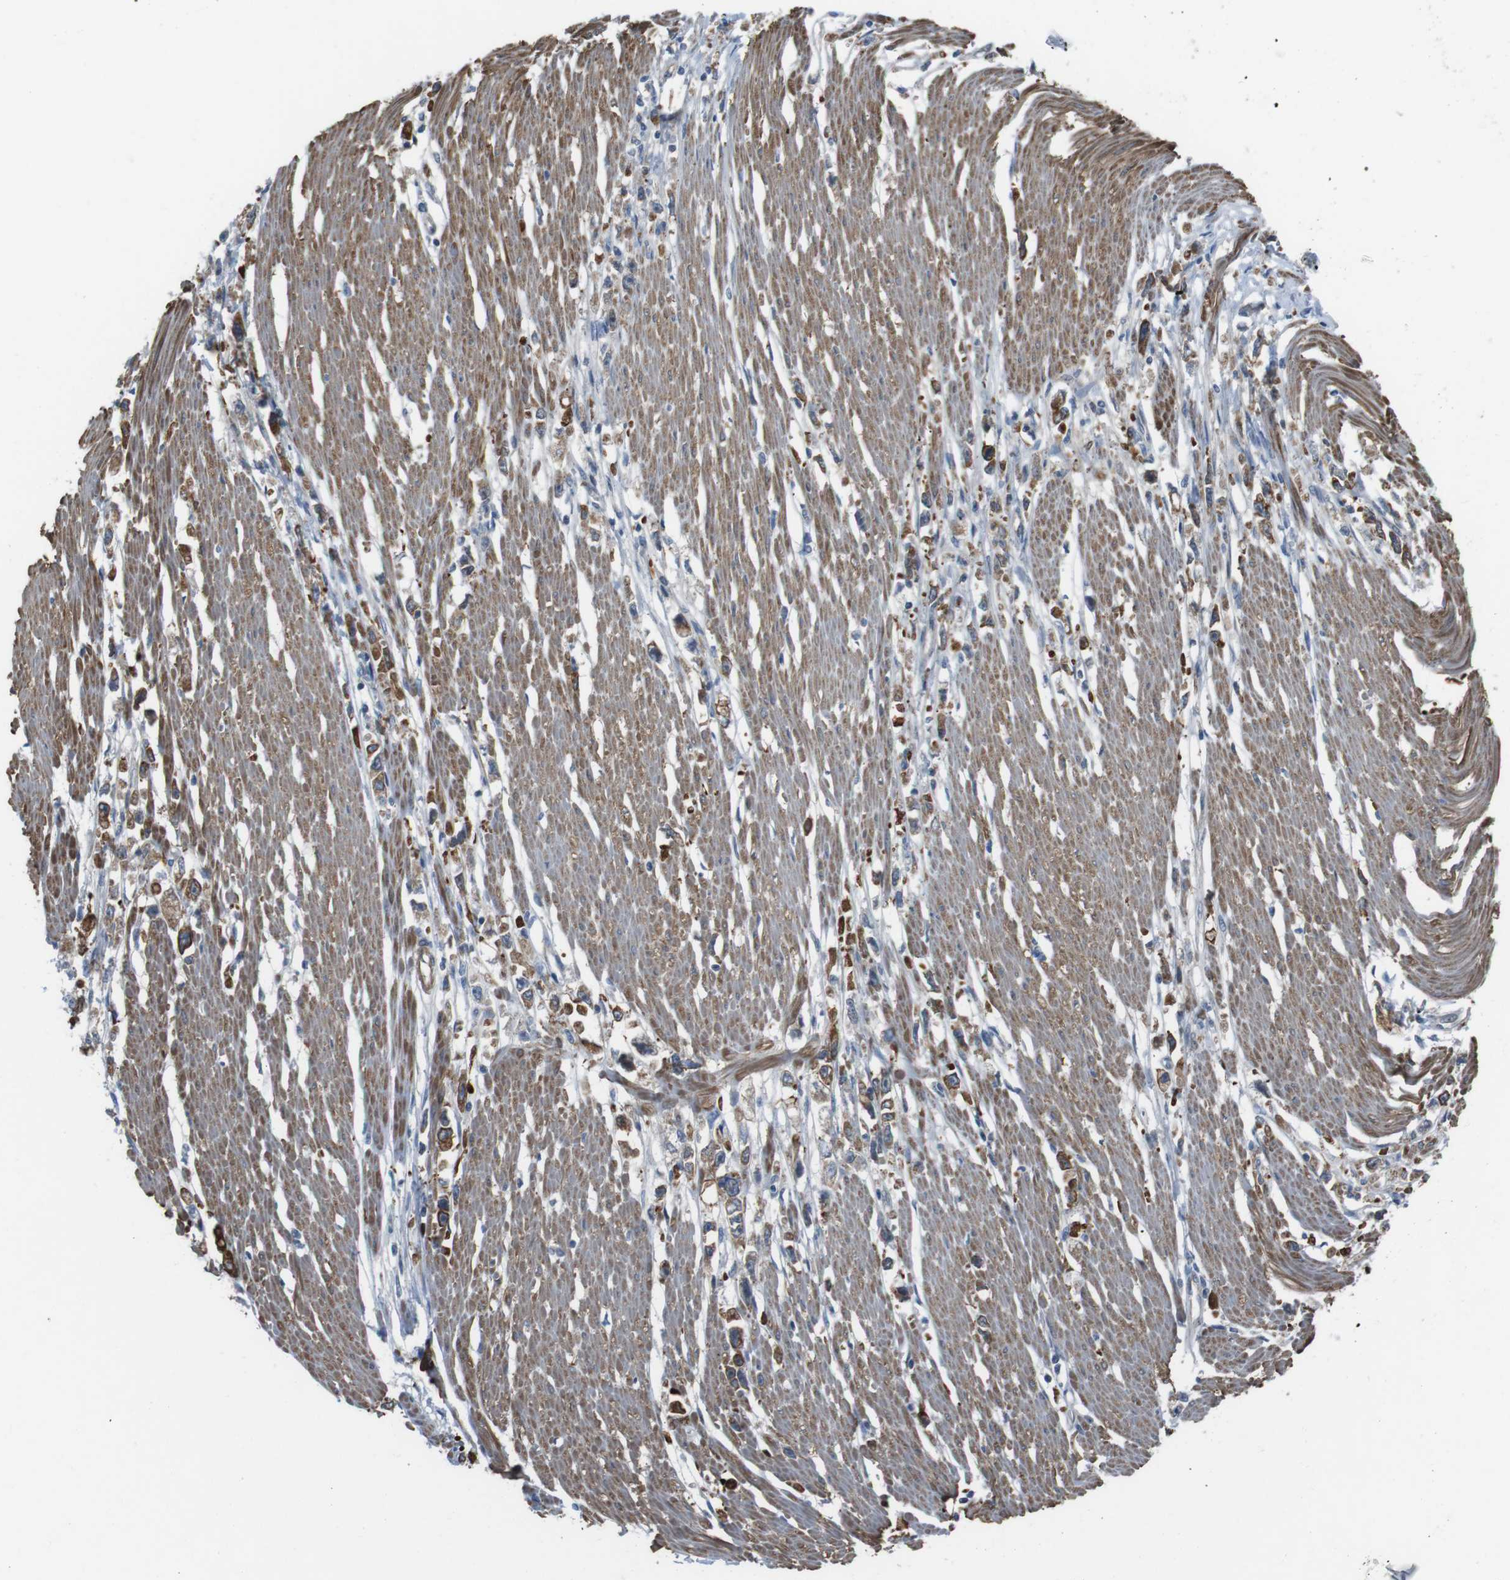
{"staining": {"intensity": "strong", "quantity": ">75%", "location": "cytoplasmic/membranous"}, "tissue": "stomach cancer", "cell_type": "Tumor cells", "image_type": "cancer", "snomed": [{"axis": "morphology", "description": "Adenocarcinoma, NOS"}, {"axis": "topography", "description": "Stomach"}], "caption": "Brown immunohistochemical staining in stomach cancer exhibits strong cytoplasmic/membranous positivity in approximately >75% of tumor cells.", "gene": "FAM174B", "patient": {"sex": "female", "age": 59}}